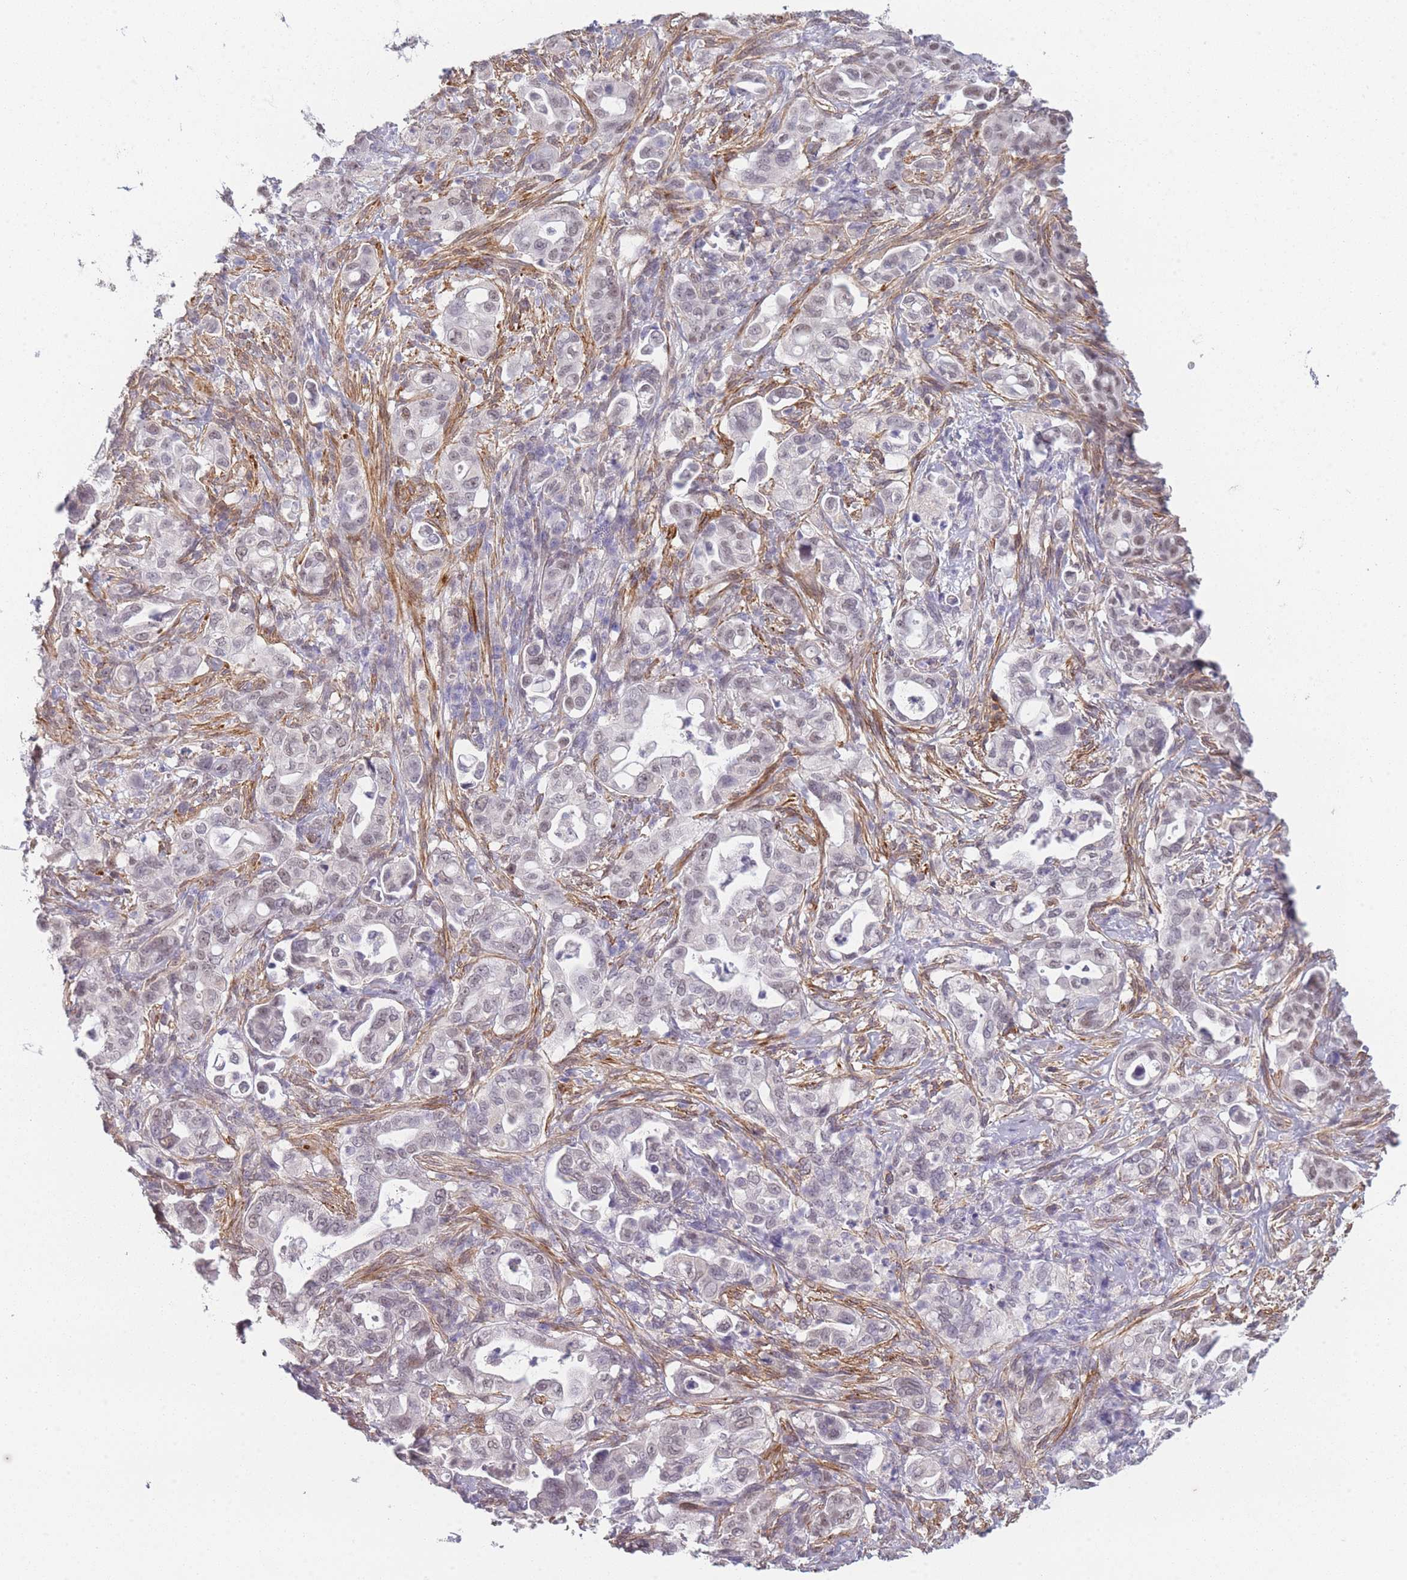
{"staining": {"intensity": "weak", "quantity": "25%-75%", "location": "nuclear"}, "tissue": "pancreatic cancer", "cell_type": "Tumor cells", "image_type": "cancer", "snomed": [{"axis": "morphology", "description": "Normal tissue, NOS"}, {"axis": "morphology", "description": "Adenocarcinoma, NOS"}, {"axis": "topography", "description": "Lymph node"}, {"axis": "topography", "description": "Pancreas"}], "caption": "Protein staining by immunohistochemistry (IHC) displays weak nuclear expression in about 25%-75% of tumor cells in pancreatic adenocarcinoma. Ihc stains the protein of interest in brown and the nuclei are stained blue.", "gene": "SIN3B", "patient": {"sex": "female", "age": 67}}